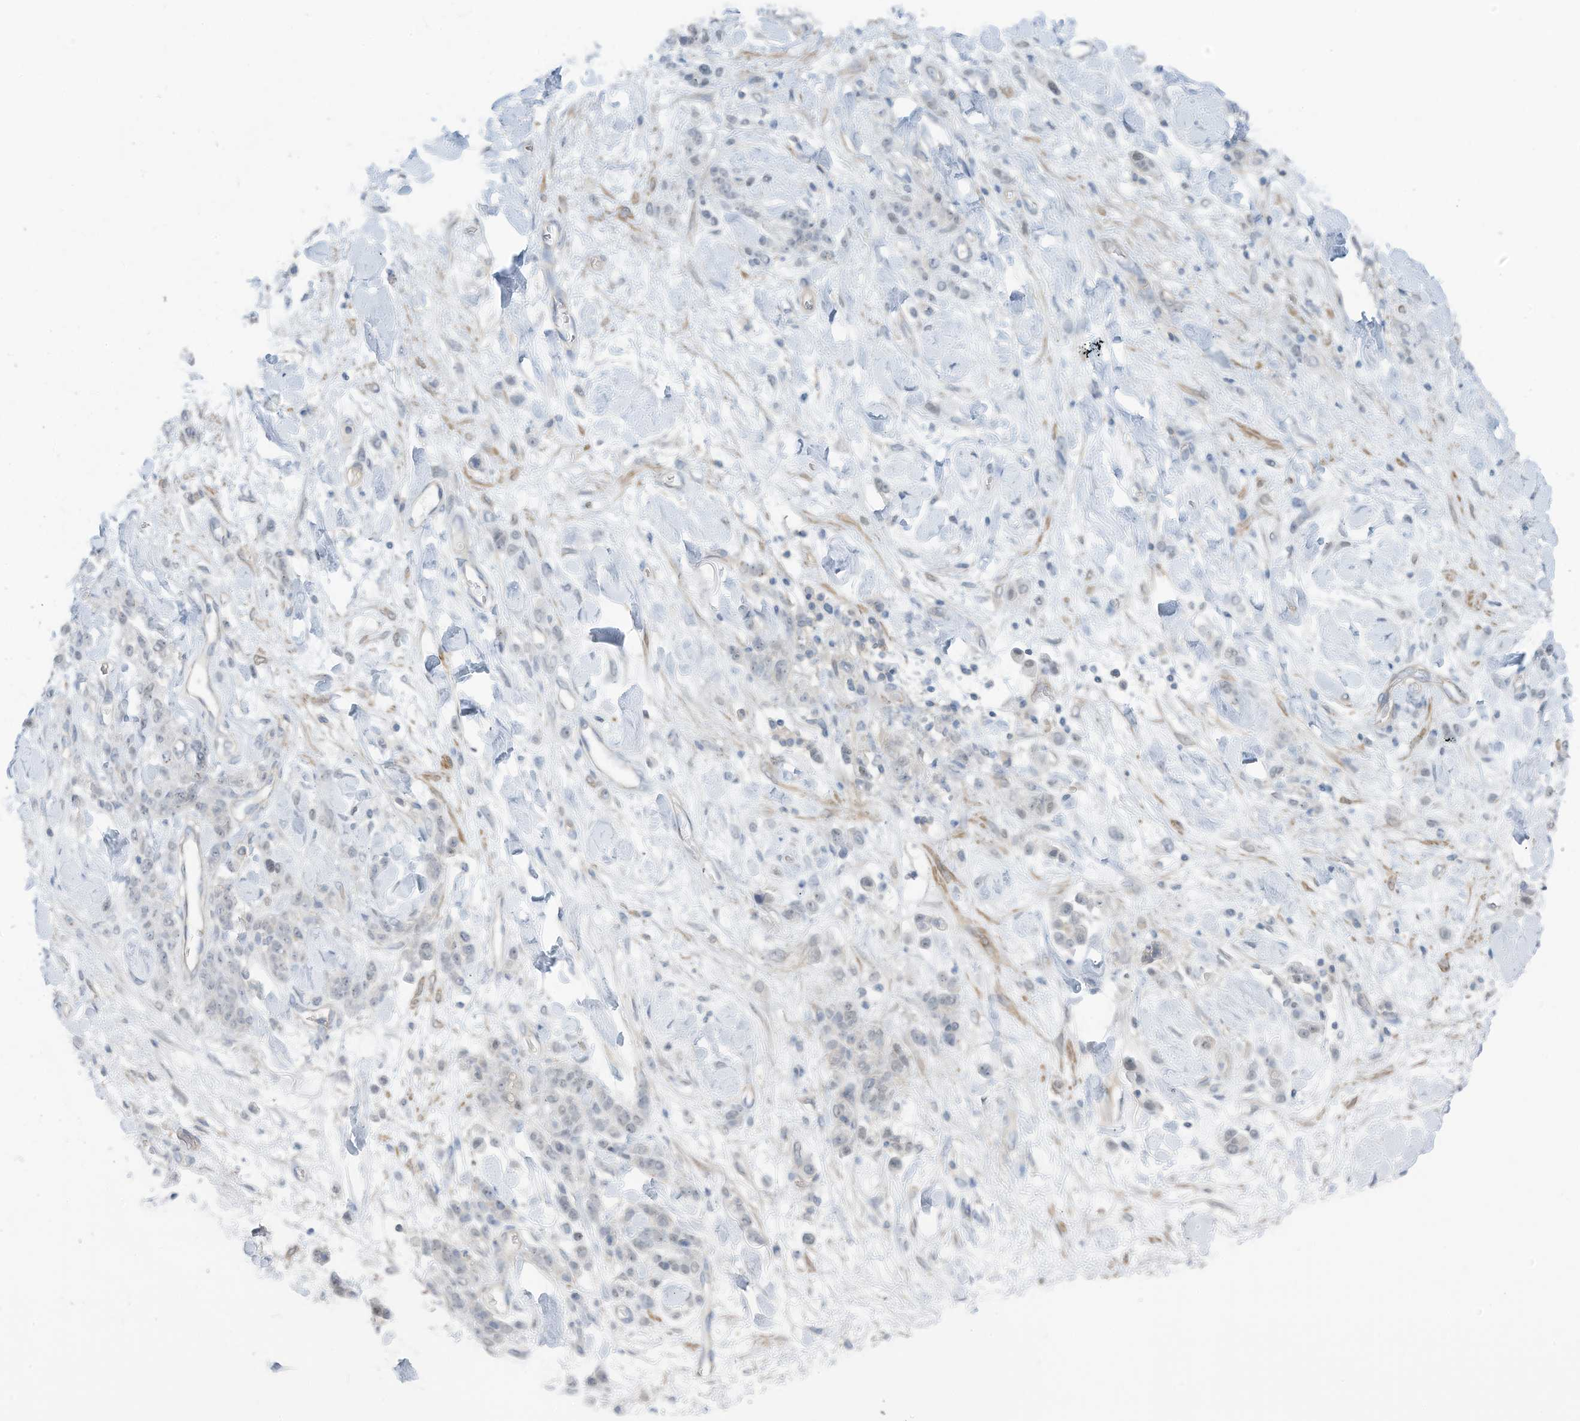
{"staining": {"intensity": "negative", "quantity": "none", "location": "none"}, "tissue": "stomach cancer", "cell_type": "Tumor cells", "image_type": "cancer", "snomed": [{"axis": "morphology", "description": "Normal tissue, NOS"}, {"axis": "morphology", "description": "Adenocarcinoma, NOS"}, {"axis": "topography", "description": "Stomach"}], "caption": "Micrograph shows no protein staining in tumor cells of stomach cancer (adenocarcinoma) tissue.", "gene": "ZNF846", "patient": {"sex": "male", "age": 82}}